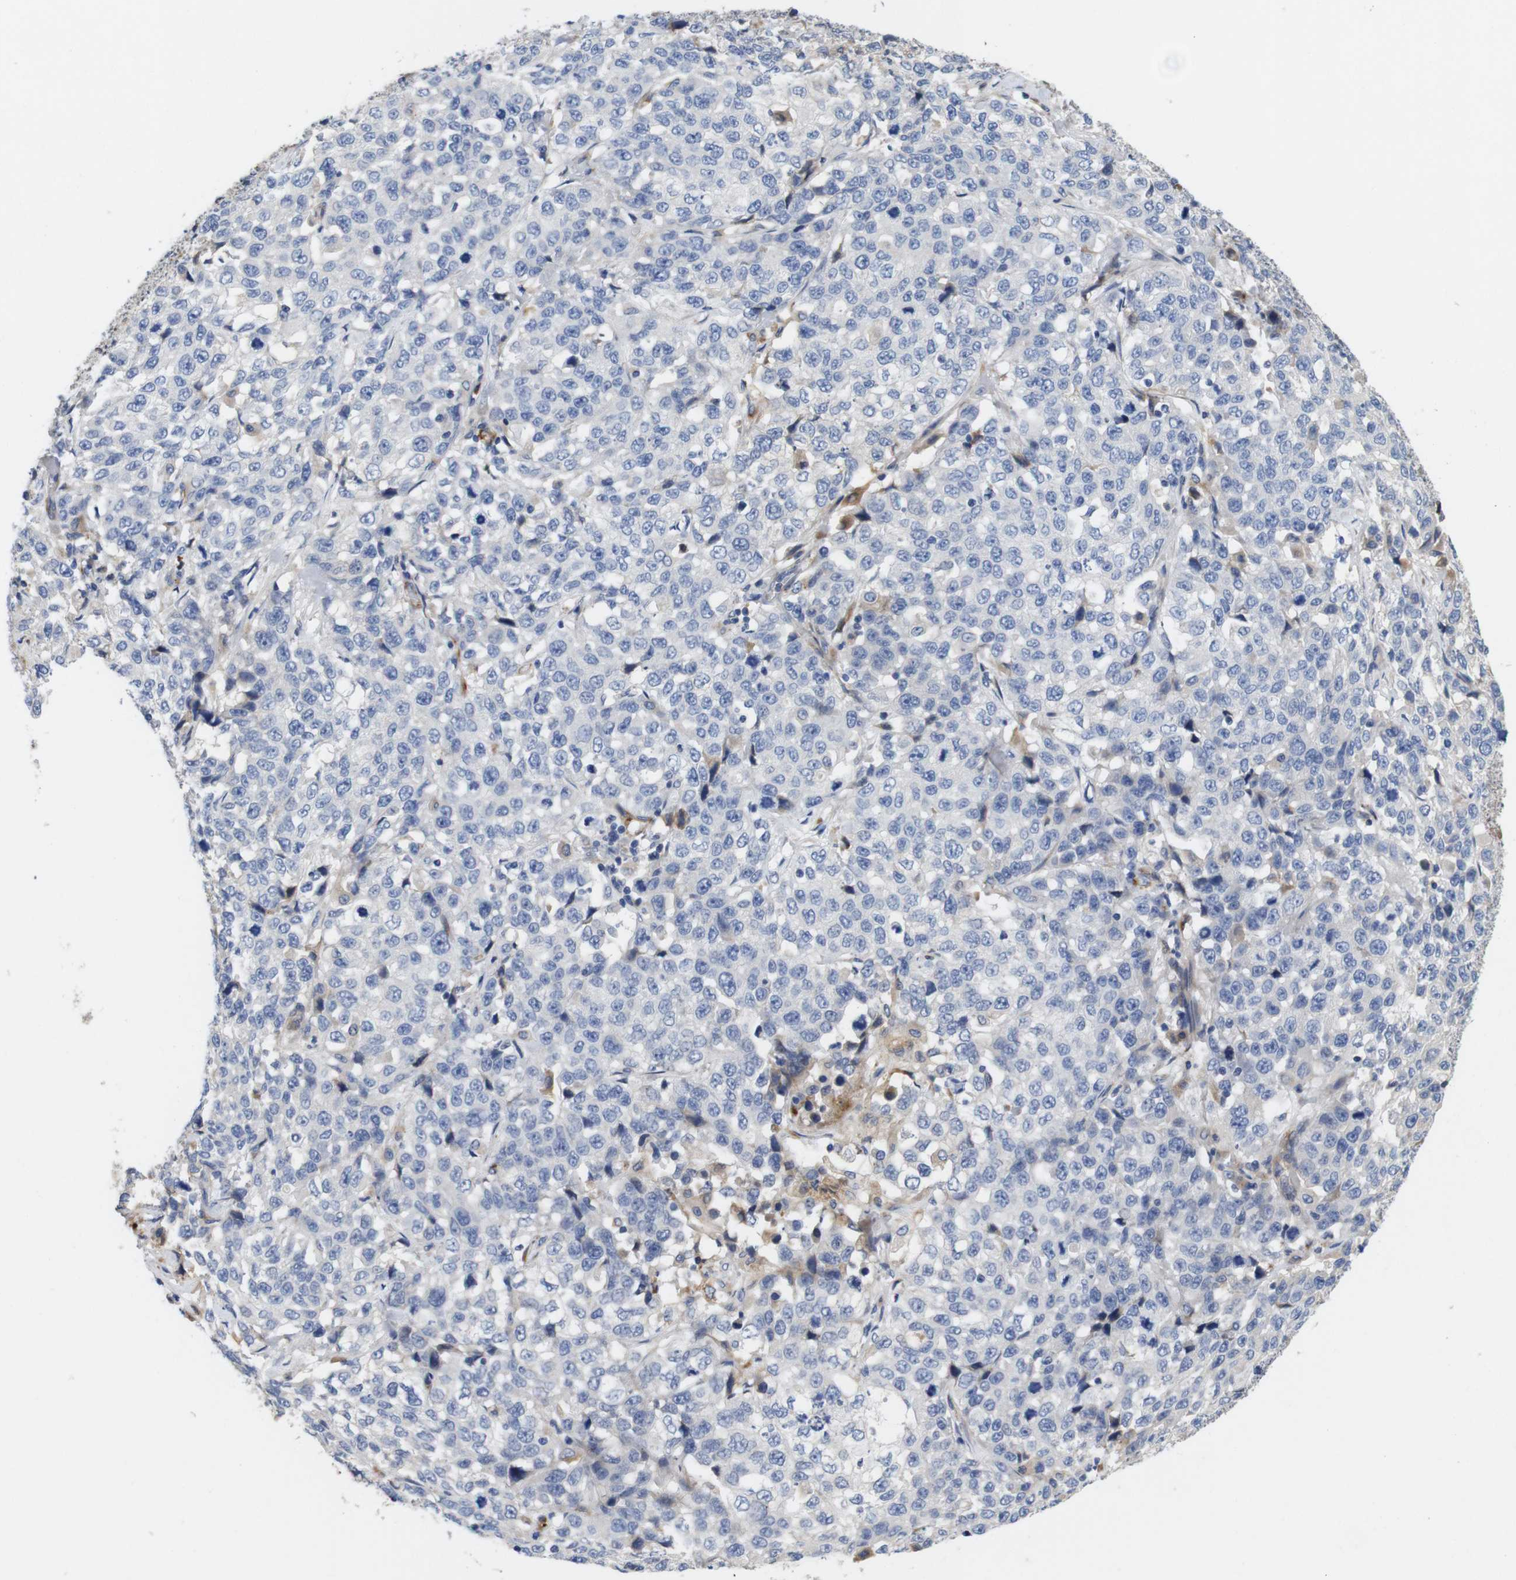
{"staining": {"intensity": "negative", "quantity": "none", "location": "none"}, "tissue": "stomach cancer", "cell_type": "Tumor cells", "image_type": "cancer", "snomed": [{"axis": "morphology", "description": "Normal tissue, NOS"}, {"axis": "morphology", "description": "Adenocarcinoma, NOS"}, {"axis": "topography", "description": "Stomach"}], "caption": "Immunohistochemical staining of stomach cancer reveals no significant positivity in tumor cells. The staining was performed using DAB (3,3'-diaminobenzidine) to visualize the protein expression in brown, while the nuclei were stained in blue with hematoxylin (Magnification: 20x).", "gene": "SPRY3", "patient": {"sex": "male", "age": 48}}